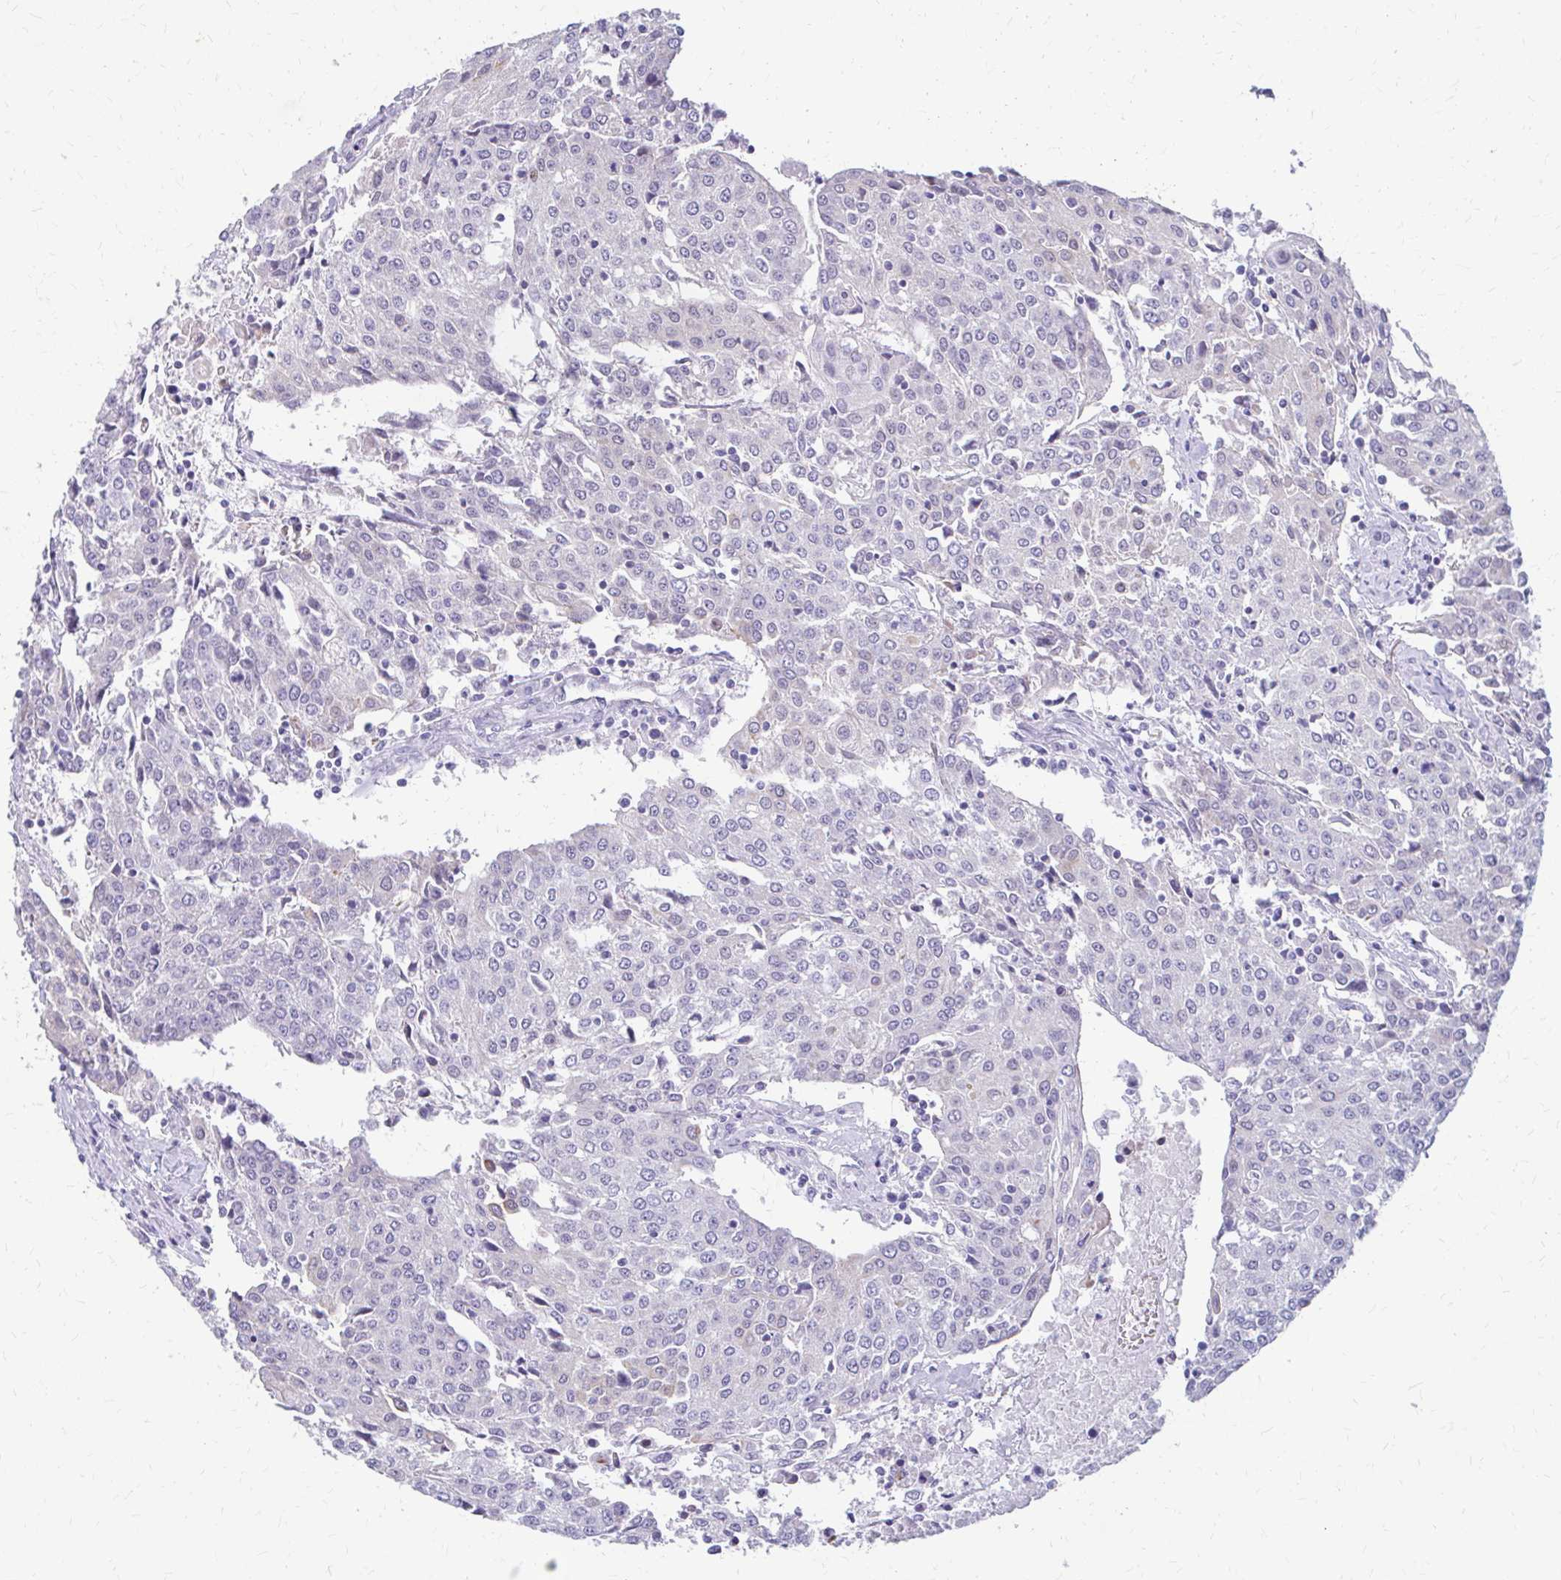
{"staining": {"intensity": "negative", "quantity": "none", "location": "none"}, "tissue": "urothelial cancer", "cell_type": "Tumor cells", "image_type": "cancer", "snomed": [{"axis": "morphology", "description": "Urothelial carcinoma, High grade"}, {"axis": "topography", "description": "Urinary bladder"}], "caption": "Immunohistochemistry (IHC) photomicrograph of neoplastic tissue: human high-grade urothelial carcinoma stained with DAB (3,3'-diaminobenzidine) demonstrates no significant protein expression in tumor cells.", "gene": "RGS16", "patient": {"sex": "female", "age": 85}}